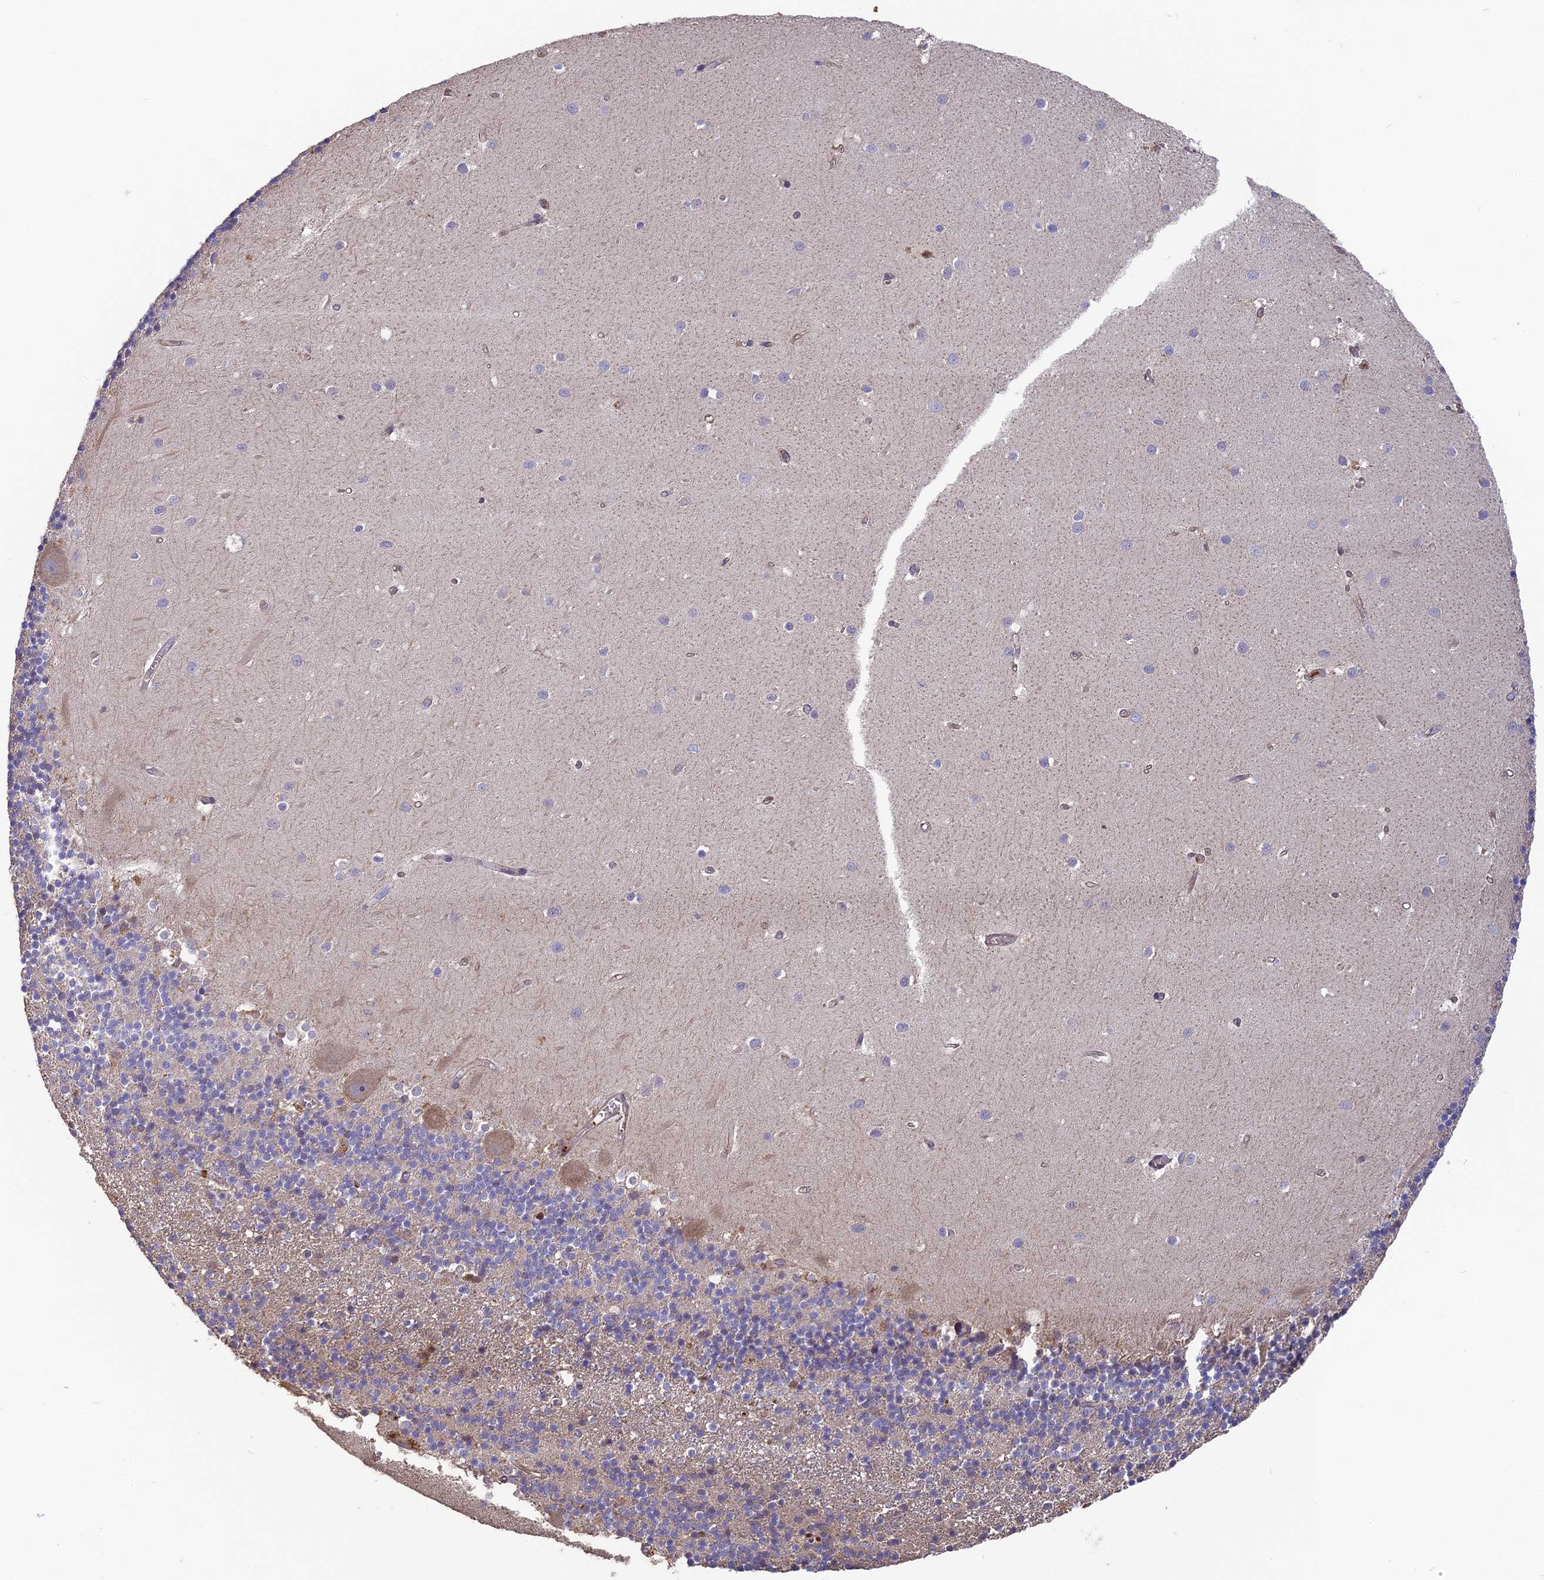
{"staining": {"intensity": "negative", "quantity": "none", "location": "none"}, "tissue": "cerebellum", "cell_type": "Cells in granular layer", "image_type": "normal", "snomed": [{"axis": "morphology", "description": "Normal tissue, NOS"}, {"axis": "topography", "description": "Cerebellum"}], "caption": "Cells in granular layer show no significant protein staining in unremarkable cerebellum.", "gene": "ERMAP", "patient": {"sex": "male", "age": 54}}